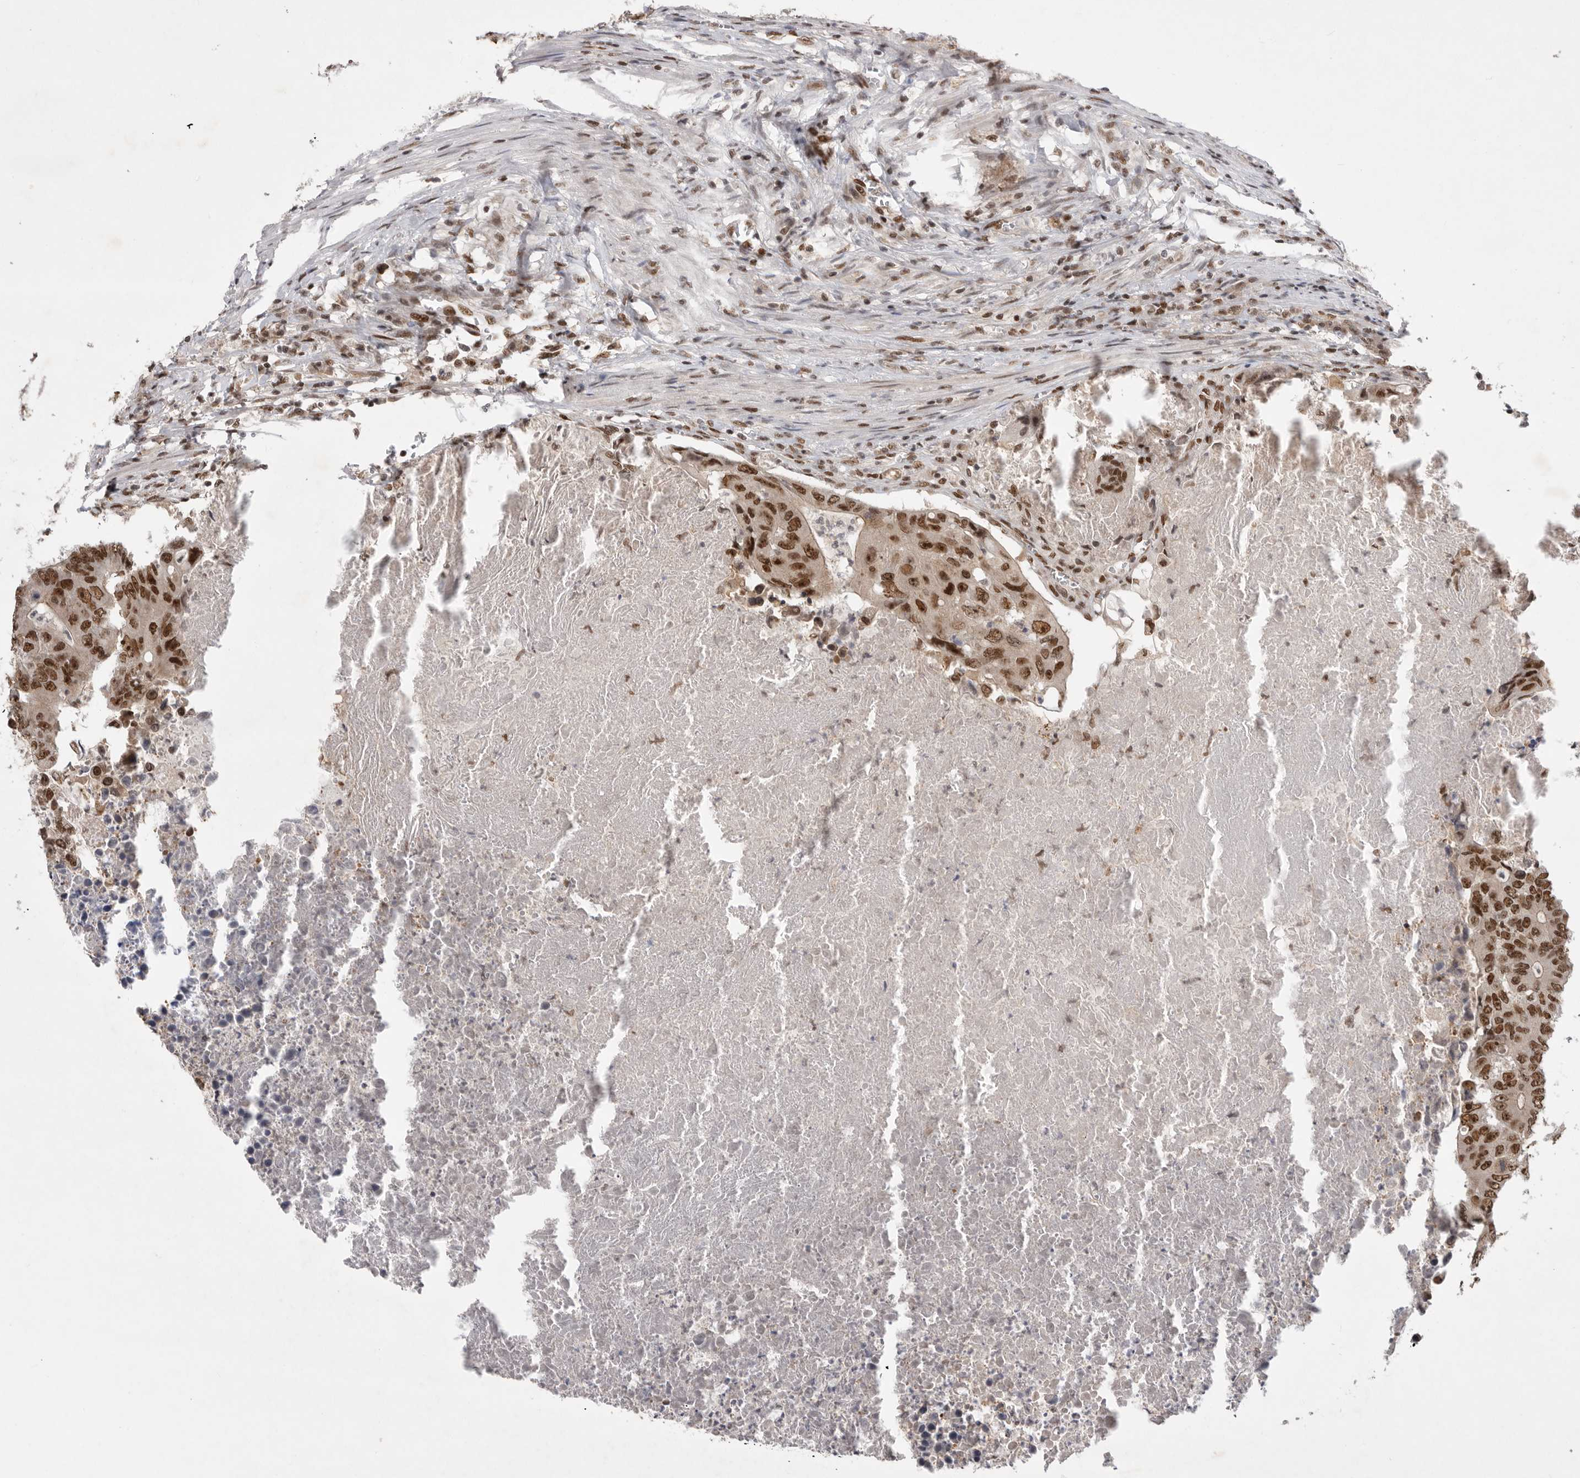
{"staining": {"intensity": "strong", "quantity": ">75%", "location": "nuclear"}, "tissue": "colorectal cancer", "cell_type": "Tumor cells", "image_type": "cancer", "snomed": [{"axis": "morphology", "description": "Adenocarcinoma, NOS"}, {"axis": "topography", "description": "Colon"}], "caption": "Approximately >75% of tumor cells in human colorectal cancer reveal strong nuclear protein expression as visualized by brown immunohistochemical staining.", "gene": "ZNF830", "patient": {"sex": "male", "age": 87}}